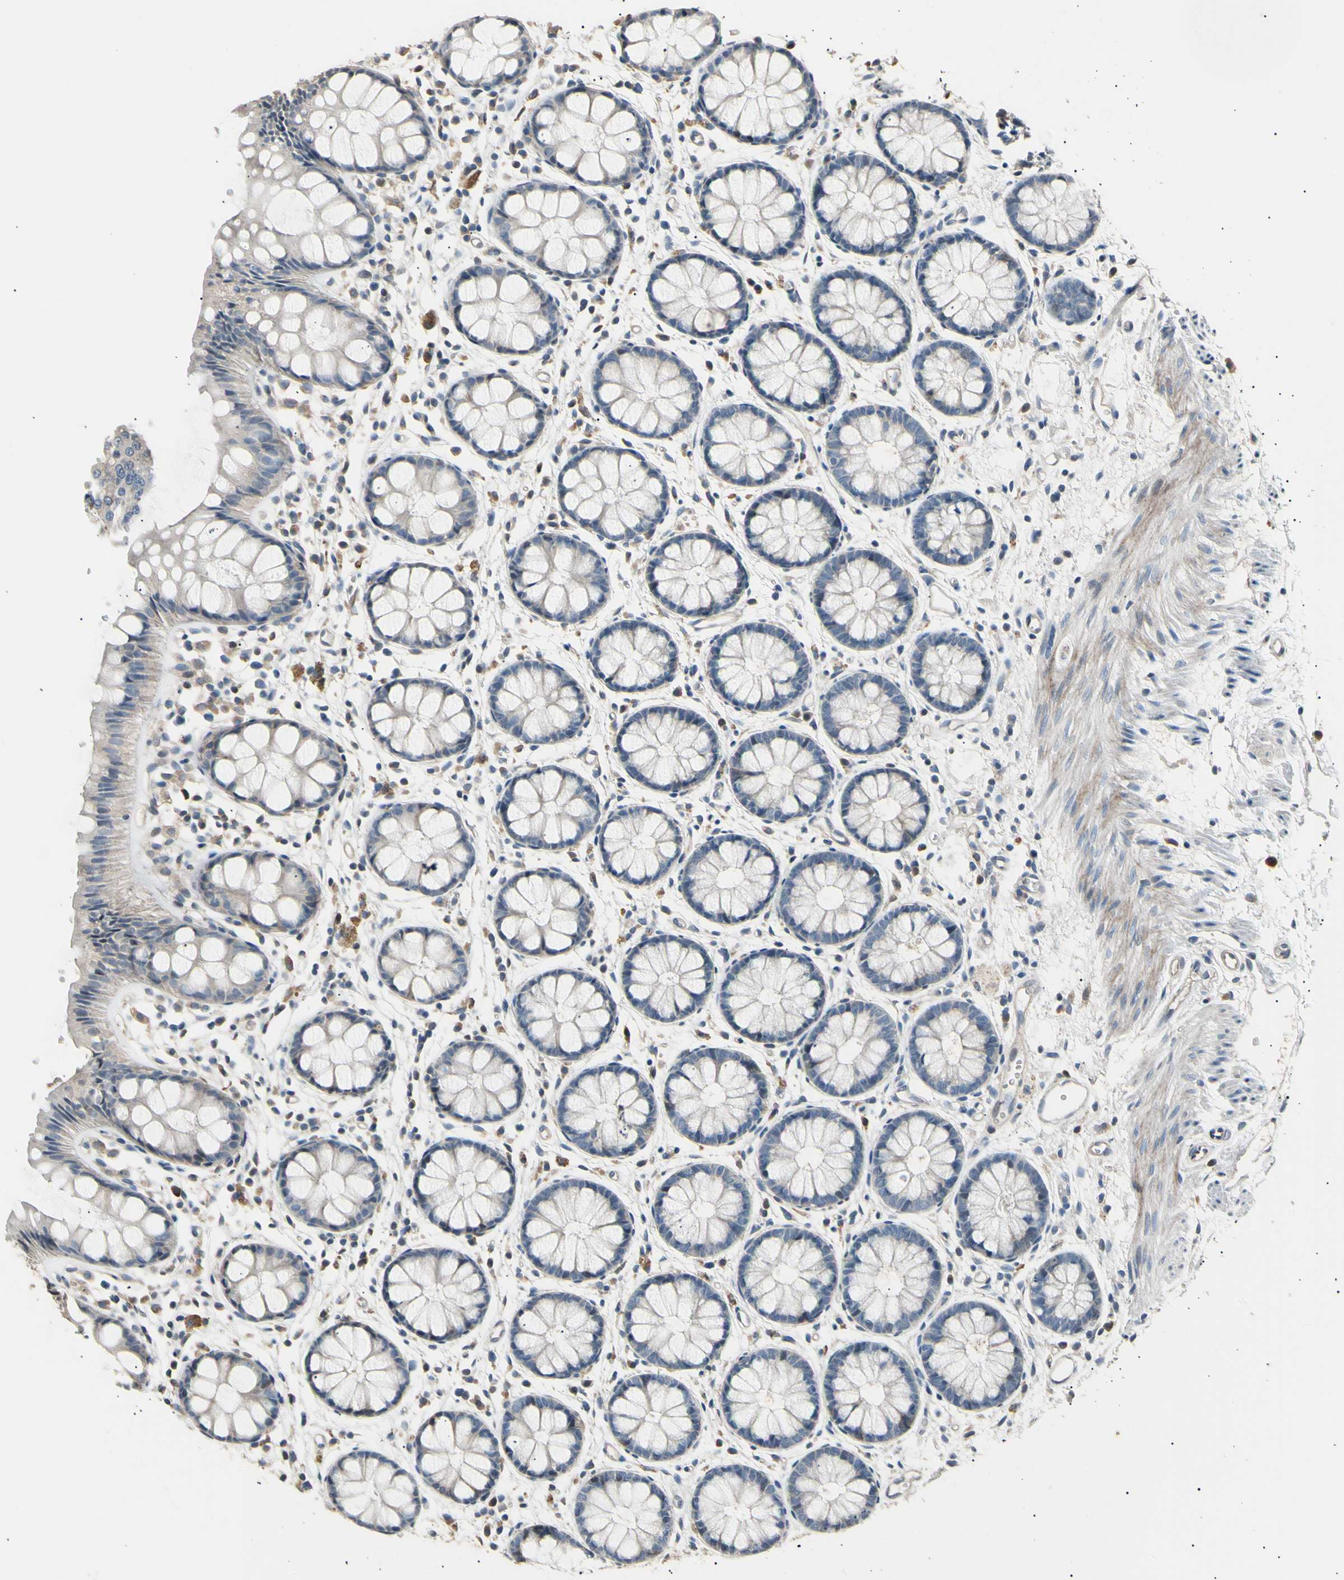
{"staining": {"intensity": "weak", "quantity": "<25%", "location": "cytoplasmic/membranous"}, "tissue": "rectum", "cell_type": "Glandular cells", "image_type": "normal", "snomed": [{"axis": "morphology", "description": "Normal tissue, NOS"}, {"axis": "topography", "description": "Rectum"}], "caption": "Immunohistochemistry (IHC) photomicrograph of normal rectum: human rectum stained with DAB (3,3'-diaminobenzidine) shows no significant protein expression in glandular cells.", "gene": "LDLR", "patient": {"sex": "female", "age": 66}}